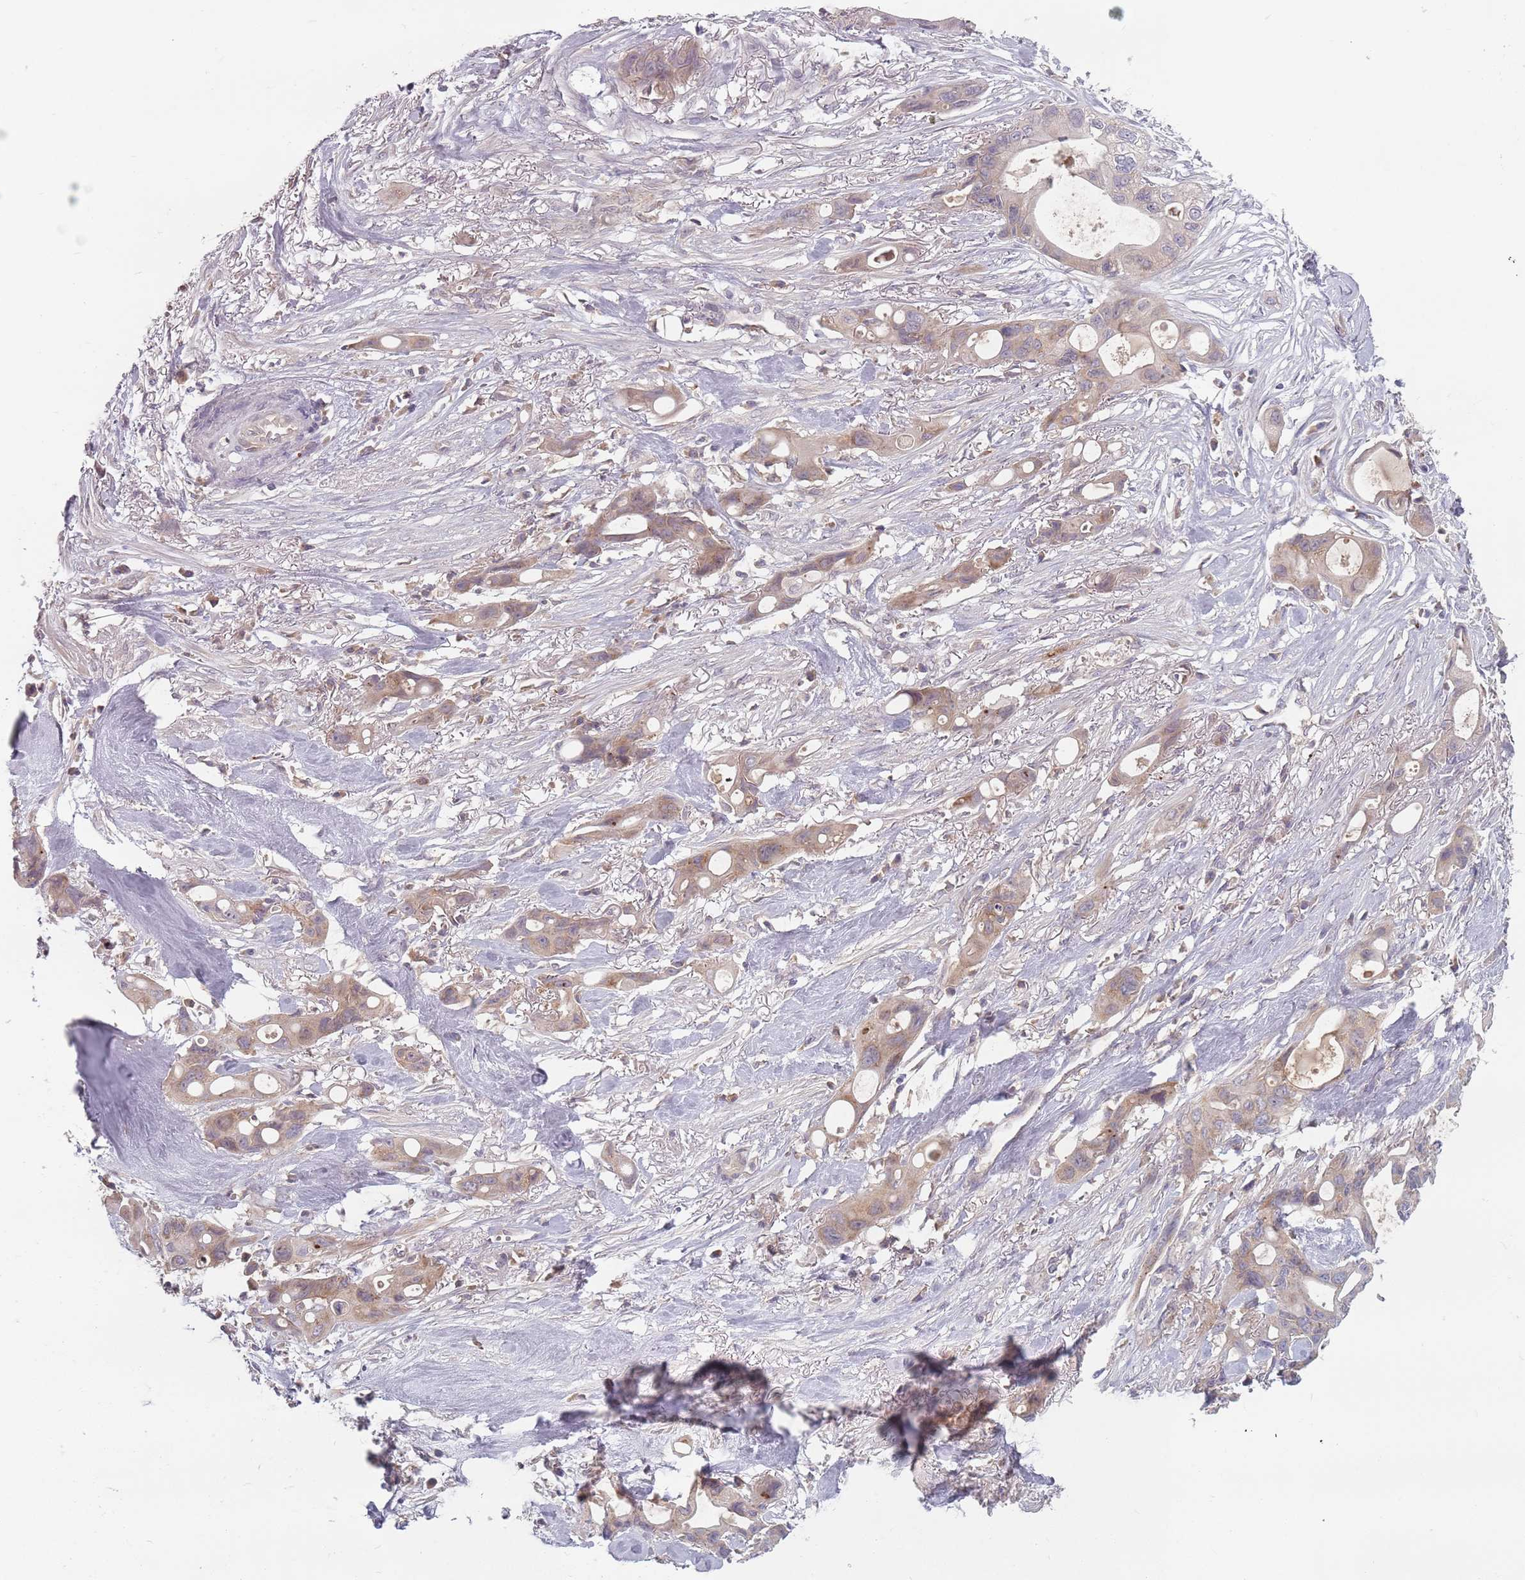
{"staining": {"intensity": "weak", "quantity": "25%-75%", "location": "cytoplasmic/membranous"}, "tissue": "ovarian cancer", "cell_type": "Tumor cells", "image_type": "cancer", "snomed": [{"axis": "morphology", "description": "Cystadenocarcinoma, mucinous, NOS"}, {"axis": "topography", "description": "Ovary"}], "caption": "Protein staining of ovarian cancer (mucinous cystadenocarcinoma) tissue exhibits weak cytoplasmic/membranous staining in approximately 25%-75% of tumor cells.", "gene": "ASB13", "patient": {"sex": "female", "age": 70}}